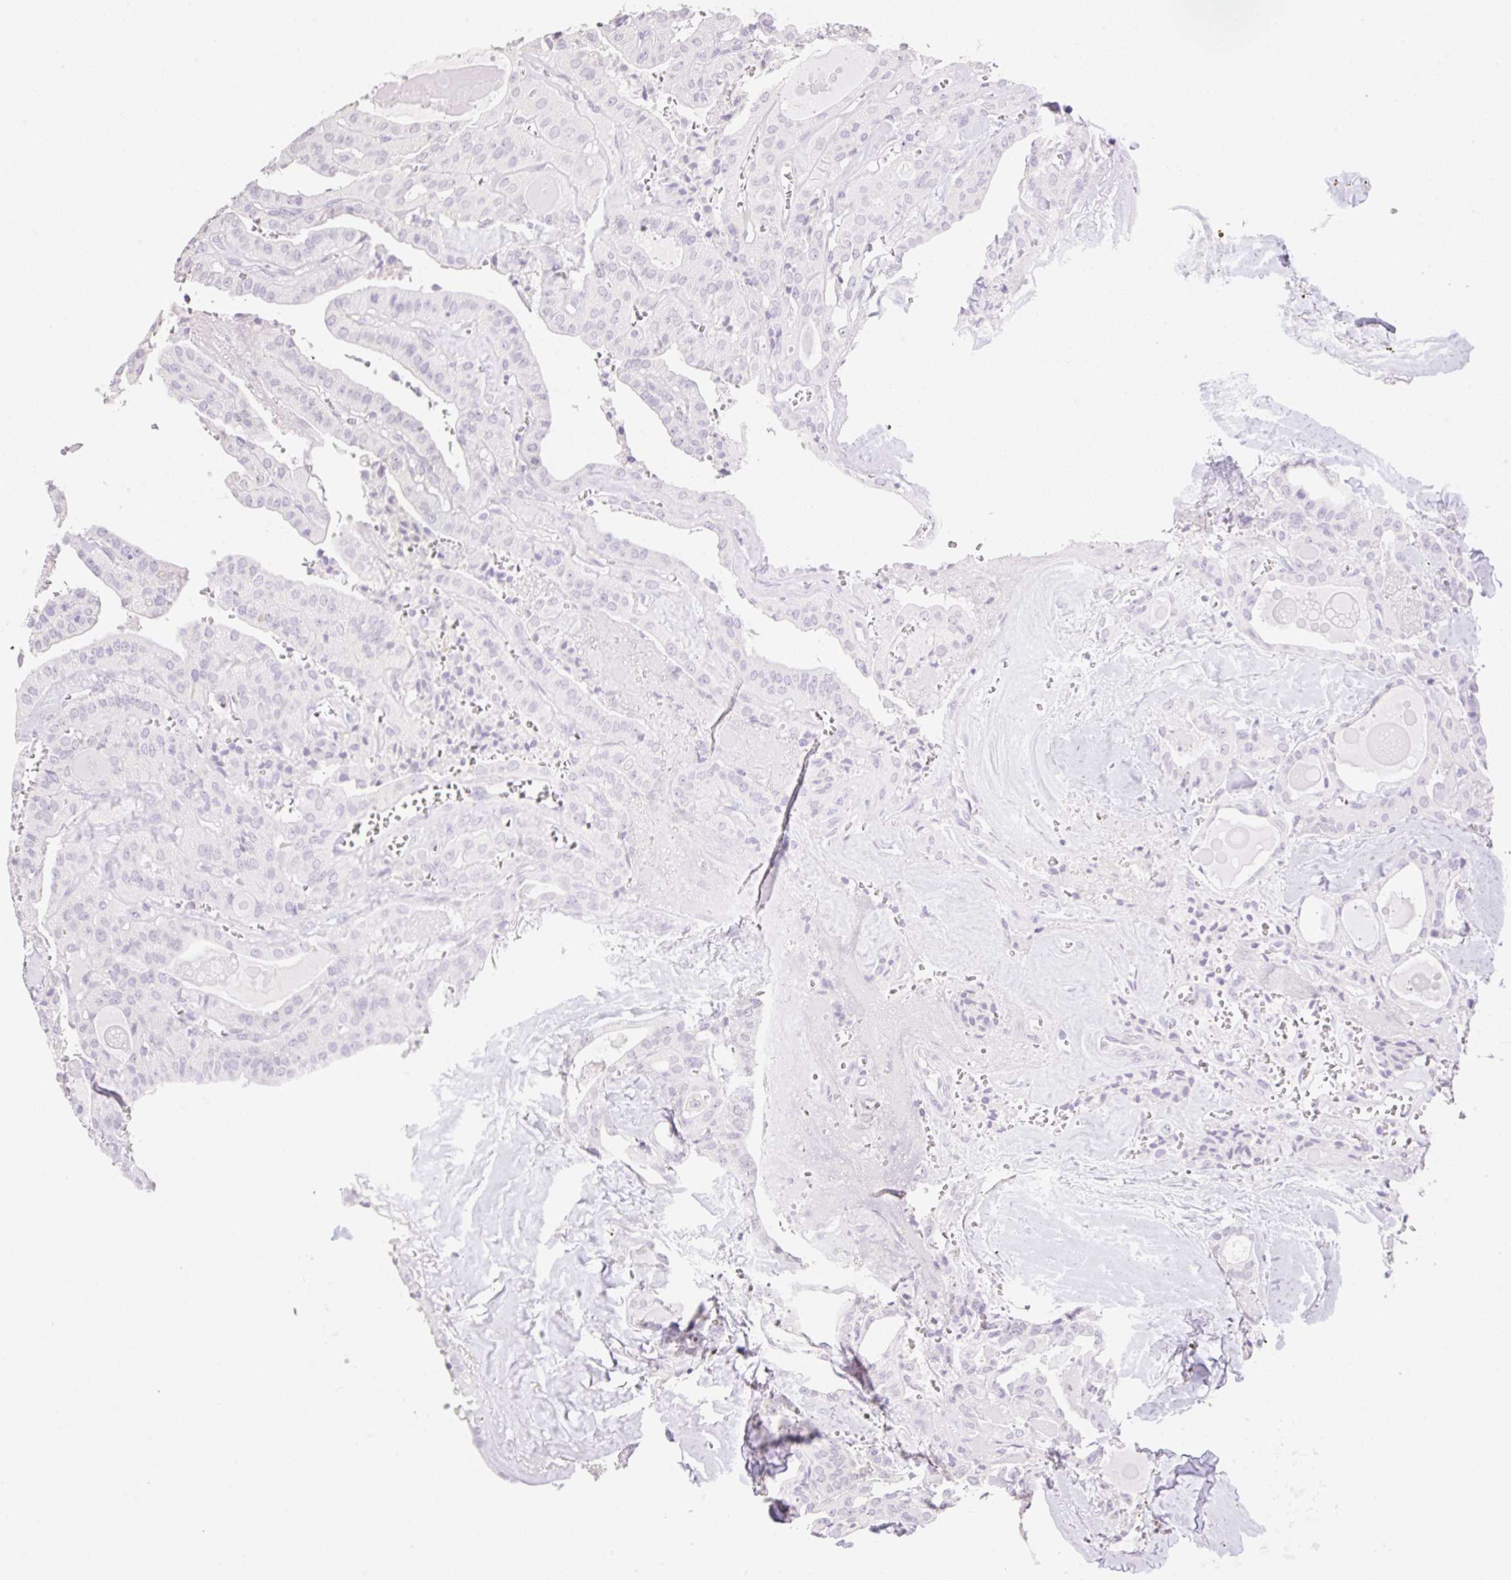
{"staining": {"intensity": "negative", "quantity": "none", "location": "none"}, "tissue": "thyroid cancer", "cell_type": "Tumor cells", "image_type": "cancer", "snomed": [{"axis": "morphology", "description": "Papillary adenocarcinoma, NOS"}, {"axis": "topography", "description": "Thyroid gland"}], "caption": "Tumor cells are negative for brown protein staining in thyroid cancer.", "gene": "HCRTR2", "patient": {"sex": "male", "age": 52}}